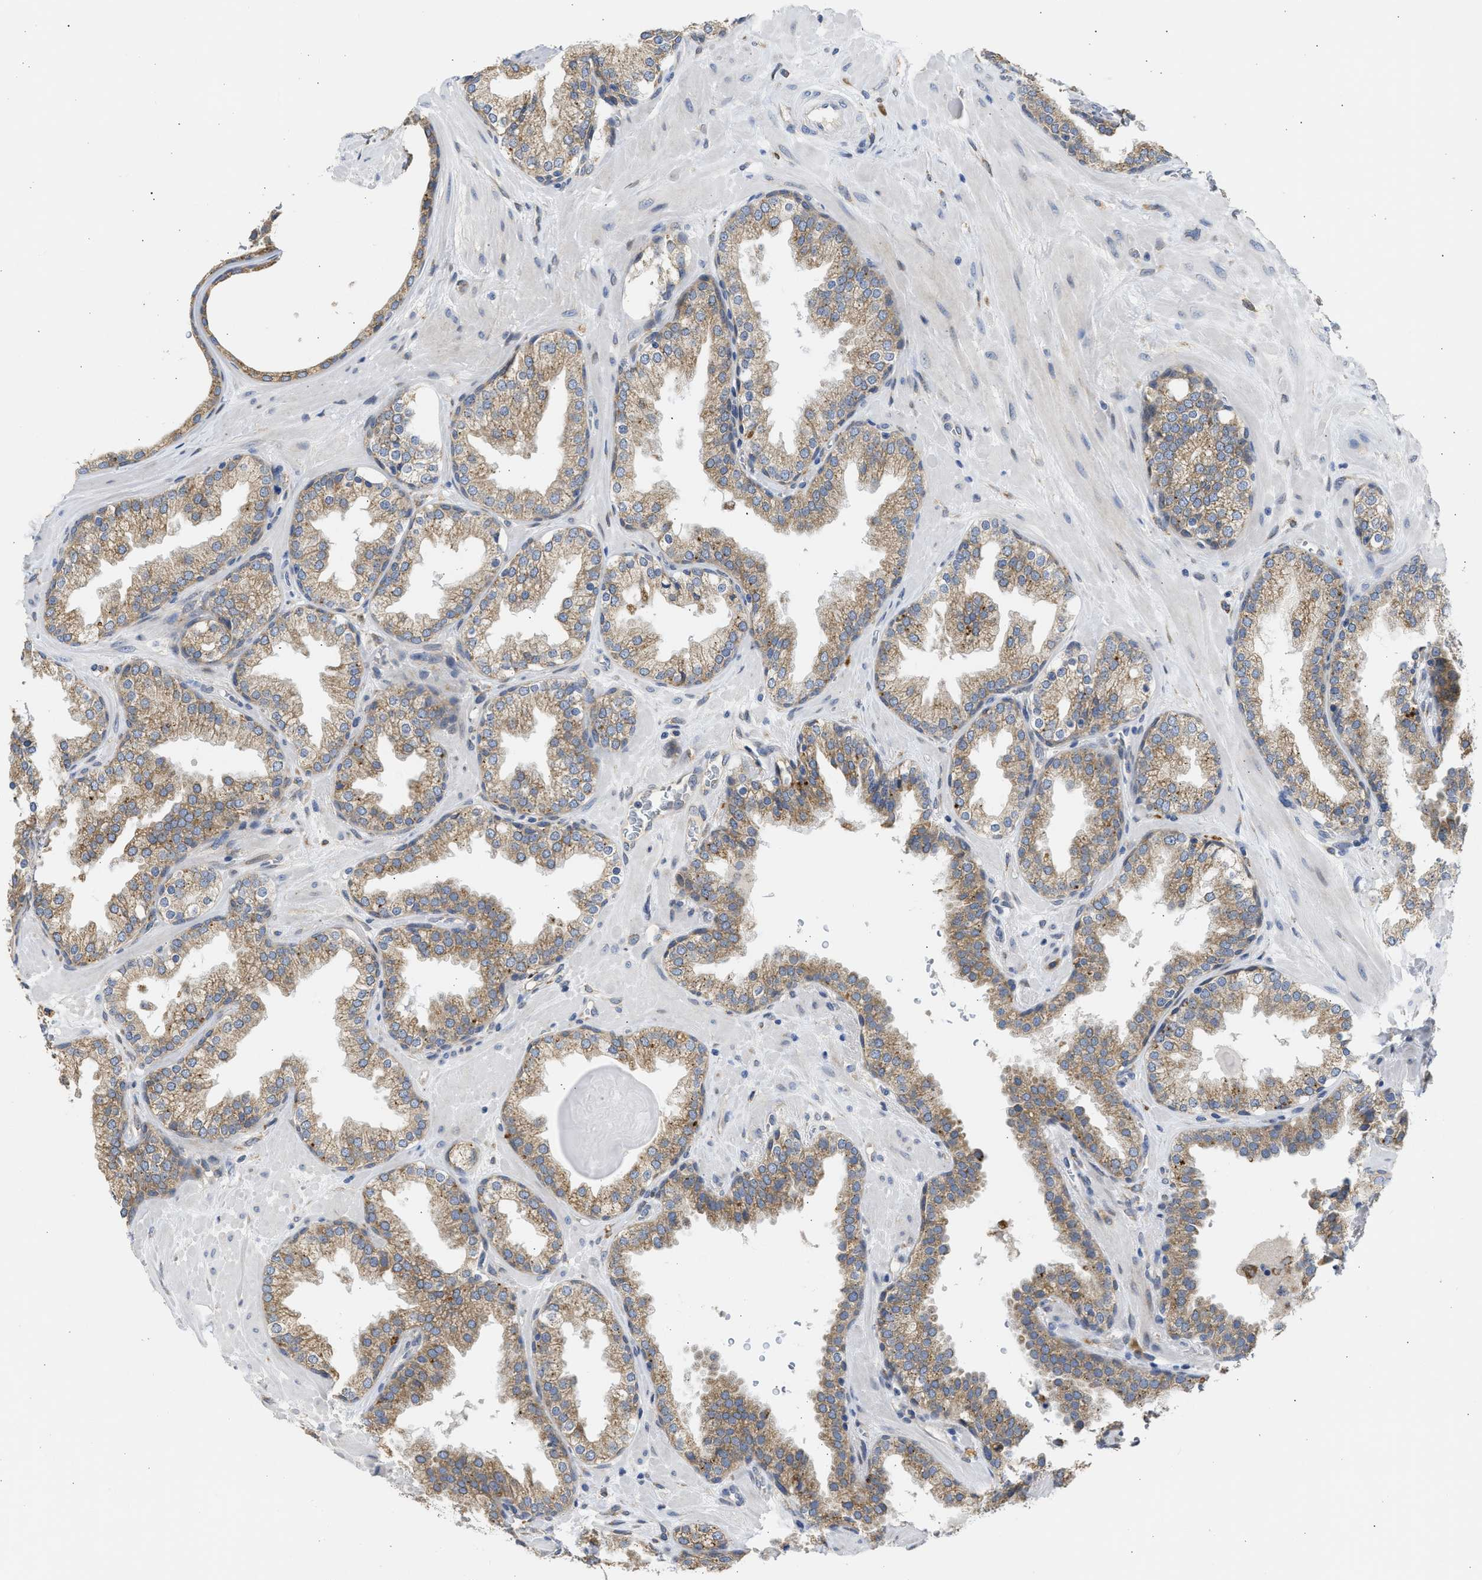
{"staining": {"intensity": "moderate", "quantity": ">75%", "location": "cytoplasmic/membranous"}, "tissue": "prostate", "cell_type": "Glandular cells", "image_type": "normal", "snomed": [{"axis": "morphology", "description": "Normal tissue, NOS"}, {"axis": "topography", "description": "Prostate"}], "caption": "About >75% of glandular cells in normal human prostate reveal moderate cytoplasmic/membranous protein staining as visualized by brown immunohistochemical staining.", "gene": "TMED1", "patient": {"sex": "male", "age": 51}}